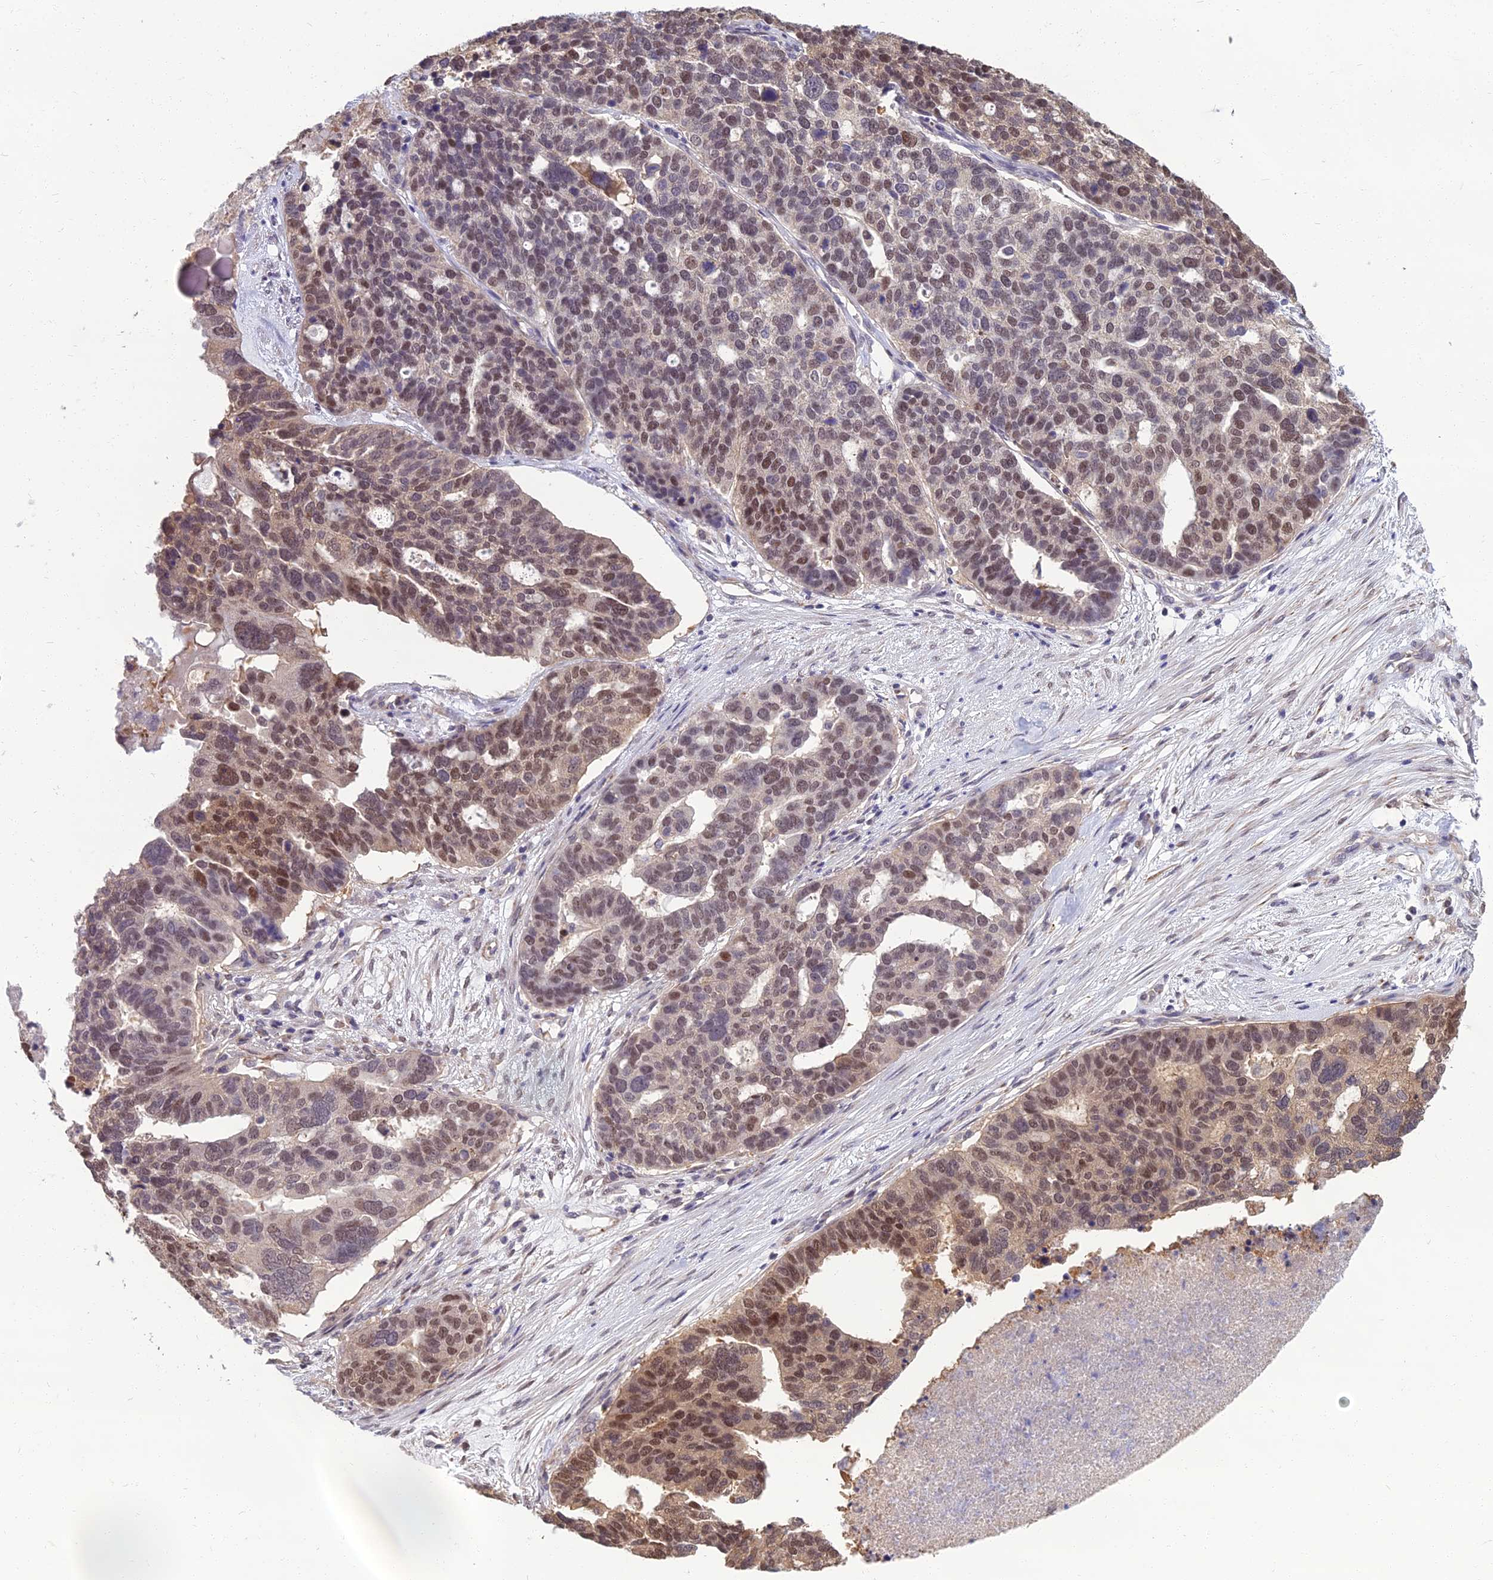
{"staining": {"intensity": "moderate", "quantity": "25%-75%", "location": "nuclear"}, "tissue": "ovarian cancer", "cell_type": "Tumor cells", "image_type": "cancer", "snomed": [{"axis": "morphology", "description": "Cystadenocarcinoma, serous, NOS"}, {"axis": "topography", "description": "Ovary"}], "caption": "Protein expression by immunohistochemistry exhibits moderate nuclear staining in about 25%-75% of tumor cells in ovarian cancer.", "gene": "NR4A3", "patient": {"sex": "female", "age": 59}}